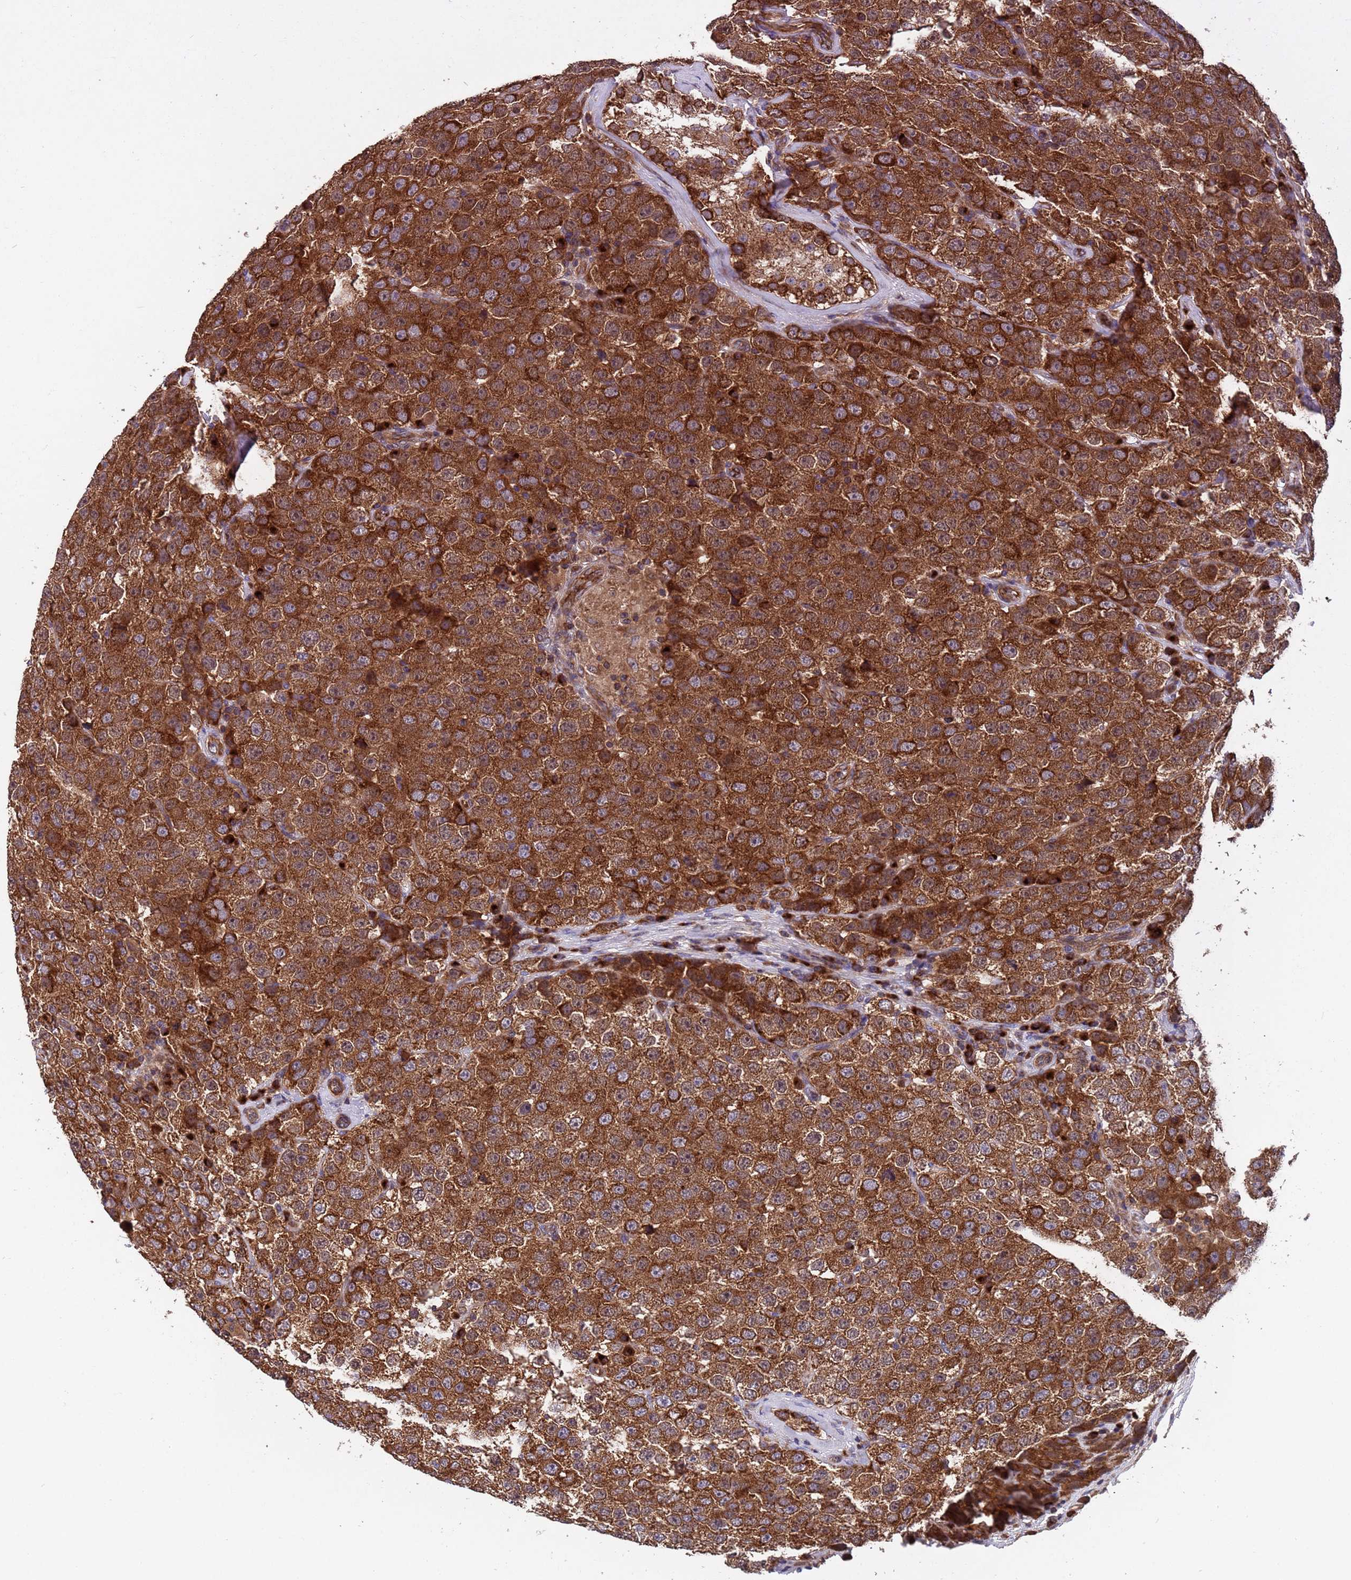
{"staining": {"intensity": "strong", "quantity": ">75%", "location": "cytoplasmic/membranous"}, "tissue": "testis cancer", "cell_type": "Tumor cells", "image_type": "cancer", "snomed": [{"axis": "morphology", "description": "Seminoma, NOS"}, {"axis": "topography", "description": "Testis"}], "caption": "Immunohistochemistry (IHC) of testis seminoma demonstrates high levels of strong cytoplasmic/membranous positivity in about >75% of tumor cells. (DAB (3,3'-diaminobenzidine) IHC with brightfield microscopy, high magnification).", "gene": "TSR3", "patient": {"sex": "male", "age": 28}}